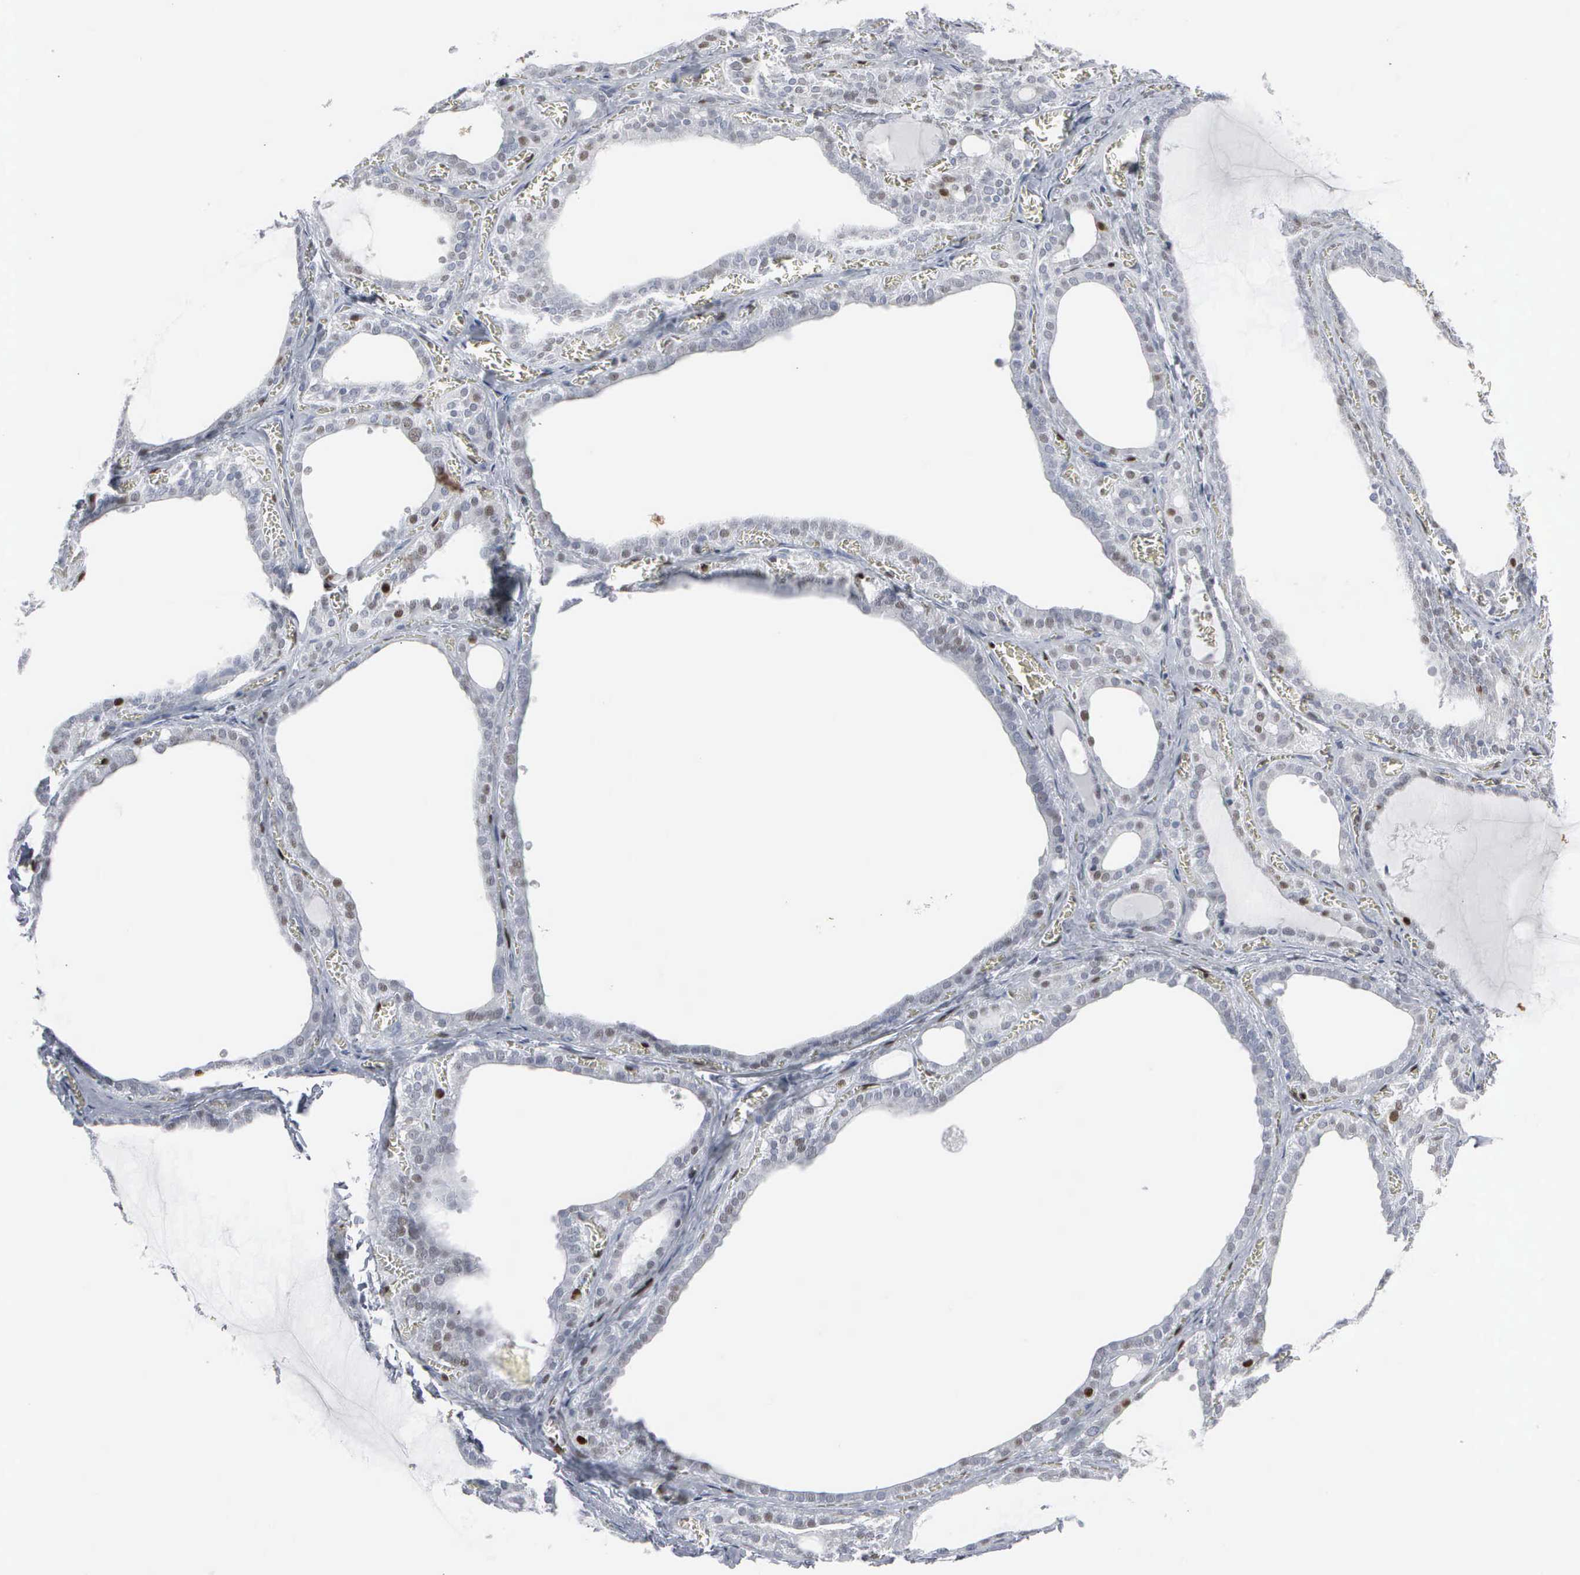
{"staining": {"intensity": "negative", "quantity": "none", "location": "none"}, "tissue": "thyroid gland", "cell_type": "Glandular cells", "image_type": "normal", "snomed": [{"axis": "morphology", "description": "Normal tissue, NOS"}, {"axis": "topography", "description": "Thyroid gland"}], "caption": "There is no significant positivity in glandular cells of thyroid gland. (DAB IHC, high magnification).", "gene": "CCND3", "patient": {"sex": "female", "age": 55}}